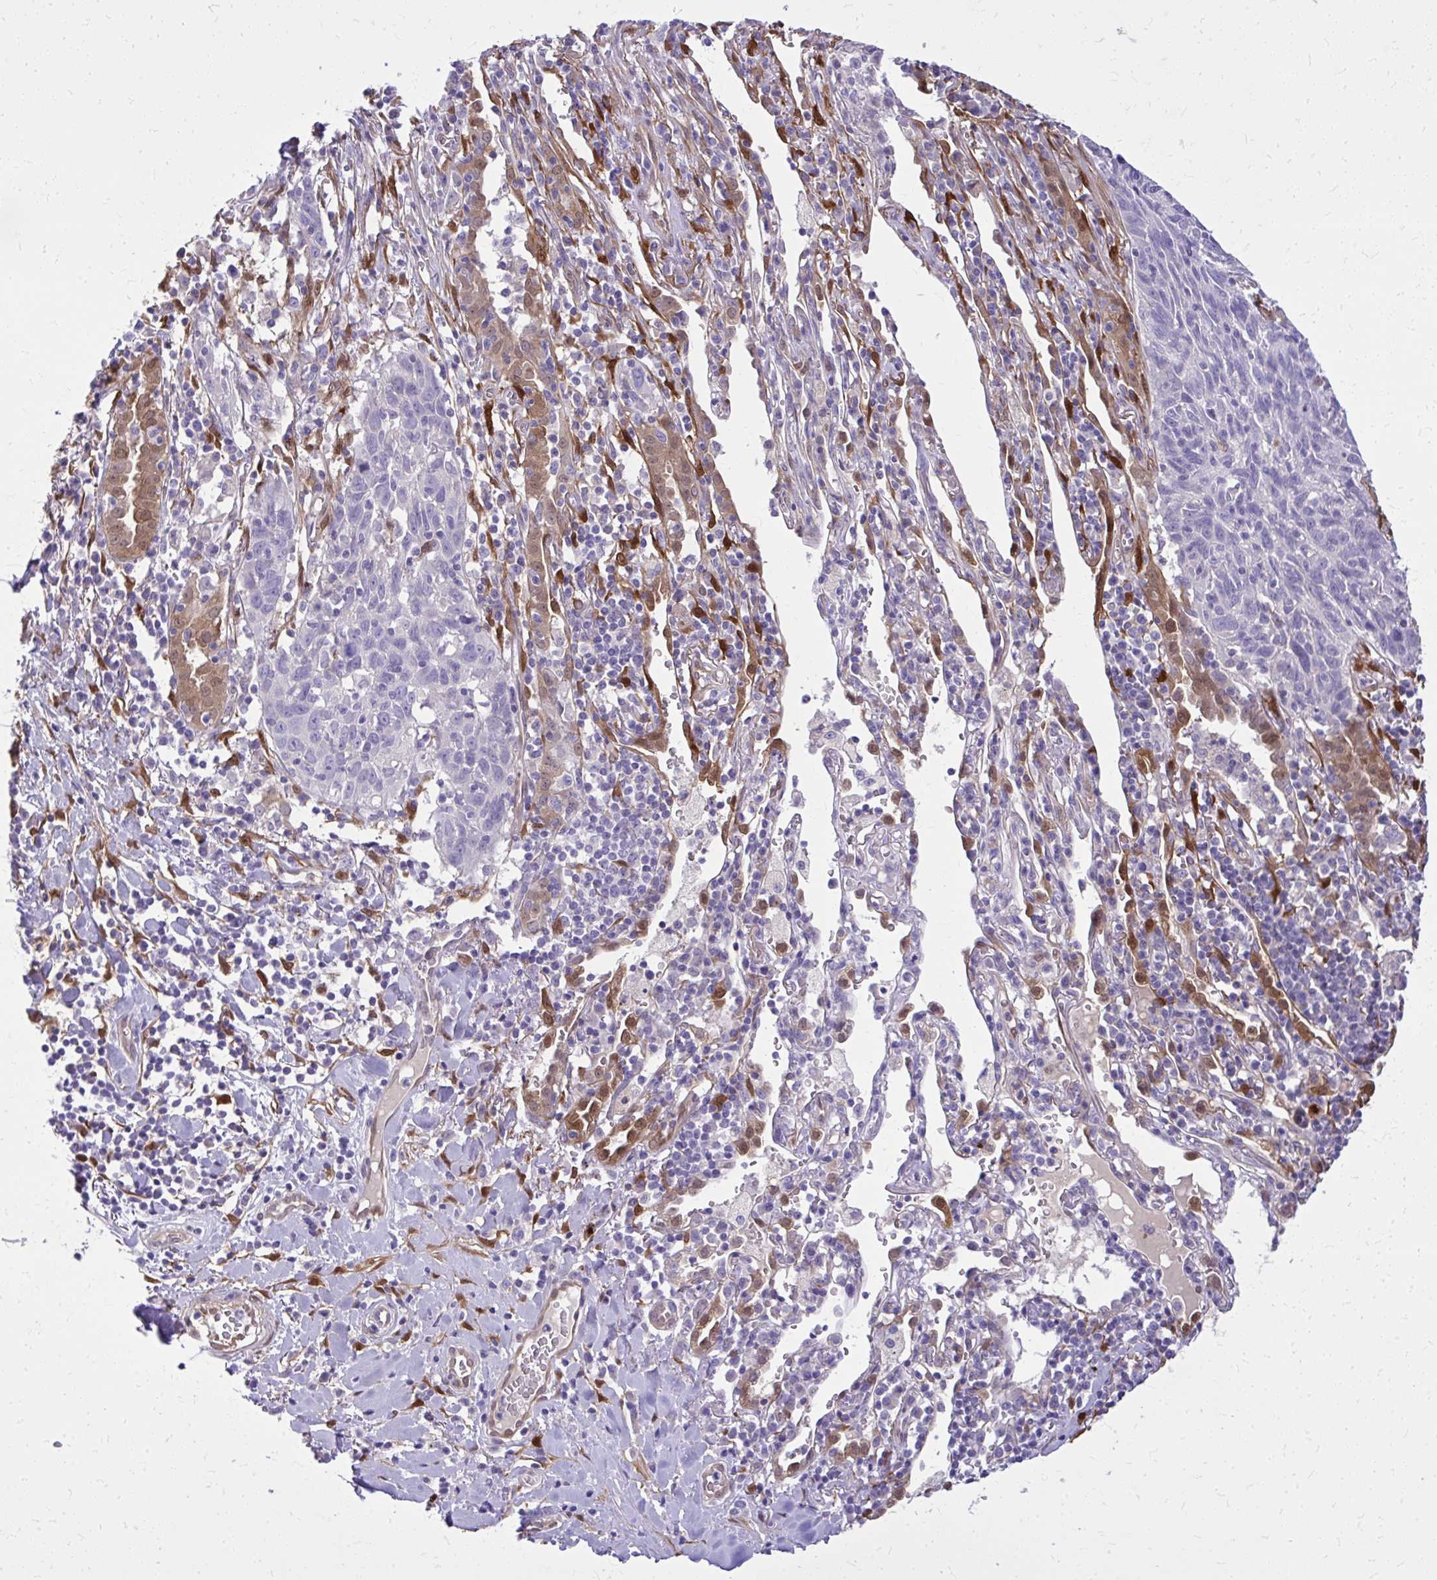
{"staining": {"intensity": "negative", "quantity": "none", "location": "none"}, "tissue": "lung cancer", "cell_type": "Tumor cells", "image_type": "cancer", "snomed": [{"axis": "morphology", "description": "Squamous cell carcinoma, NOS"}, {"axis": "topography", "description": "Lung"}], "caption": "Immunohistochemistry (IHC) photomicrograph of lung cancer stained for a protein (brown), which displays no positivity in tumor cells.", "gene": "NNMT", "patient": {"sex": "female", "age": 66}}